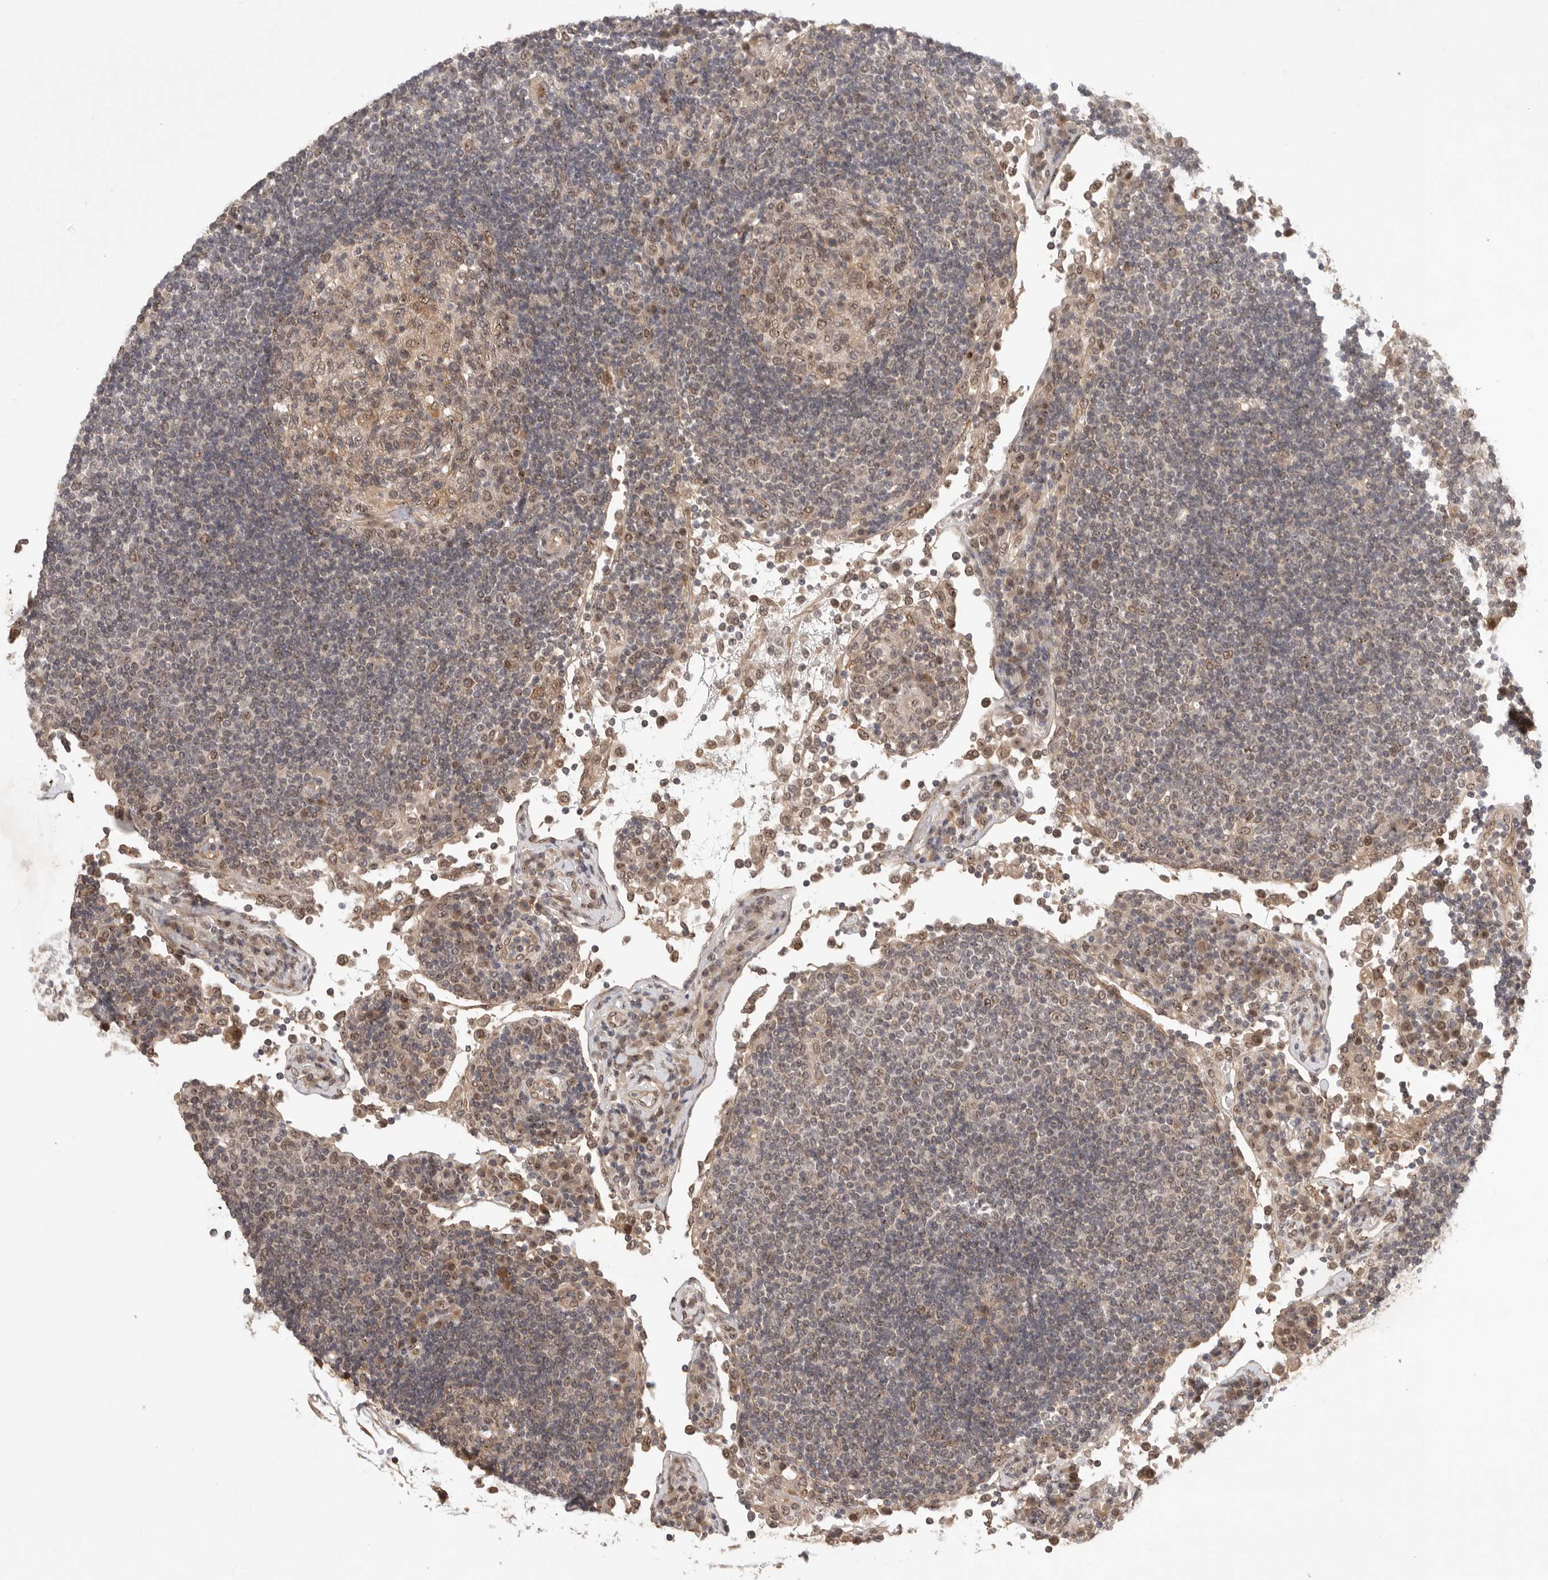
{"staining": {"intensity": "moderate", "quantity": "<25%", "location": "cytoplasmic/membranous,nuclear"}, "tissue": "lymph node", "cell_type": "Germinal center cells", "image_type": "normal", "snomed": [{"axis": "morphology", "description": "Normal tissue, NOS"}, {"axis": "topography", "description": "Lymph node"}], "caption": "Brown immunohistochemical staining in normal lymph node reveals moderate cytoplasmic/membranous,nuclear expression in approximately <25% of germinal center cells. Nuclei are stained in blue.", "gene": "LEMD3", "patient": {"sex": "female", "age": 53}}